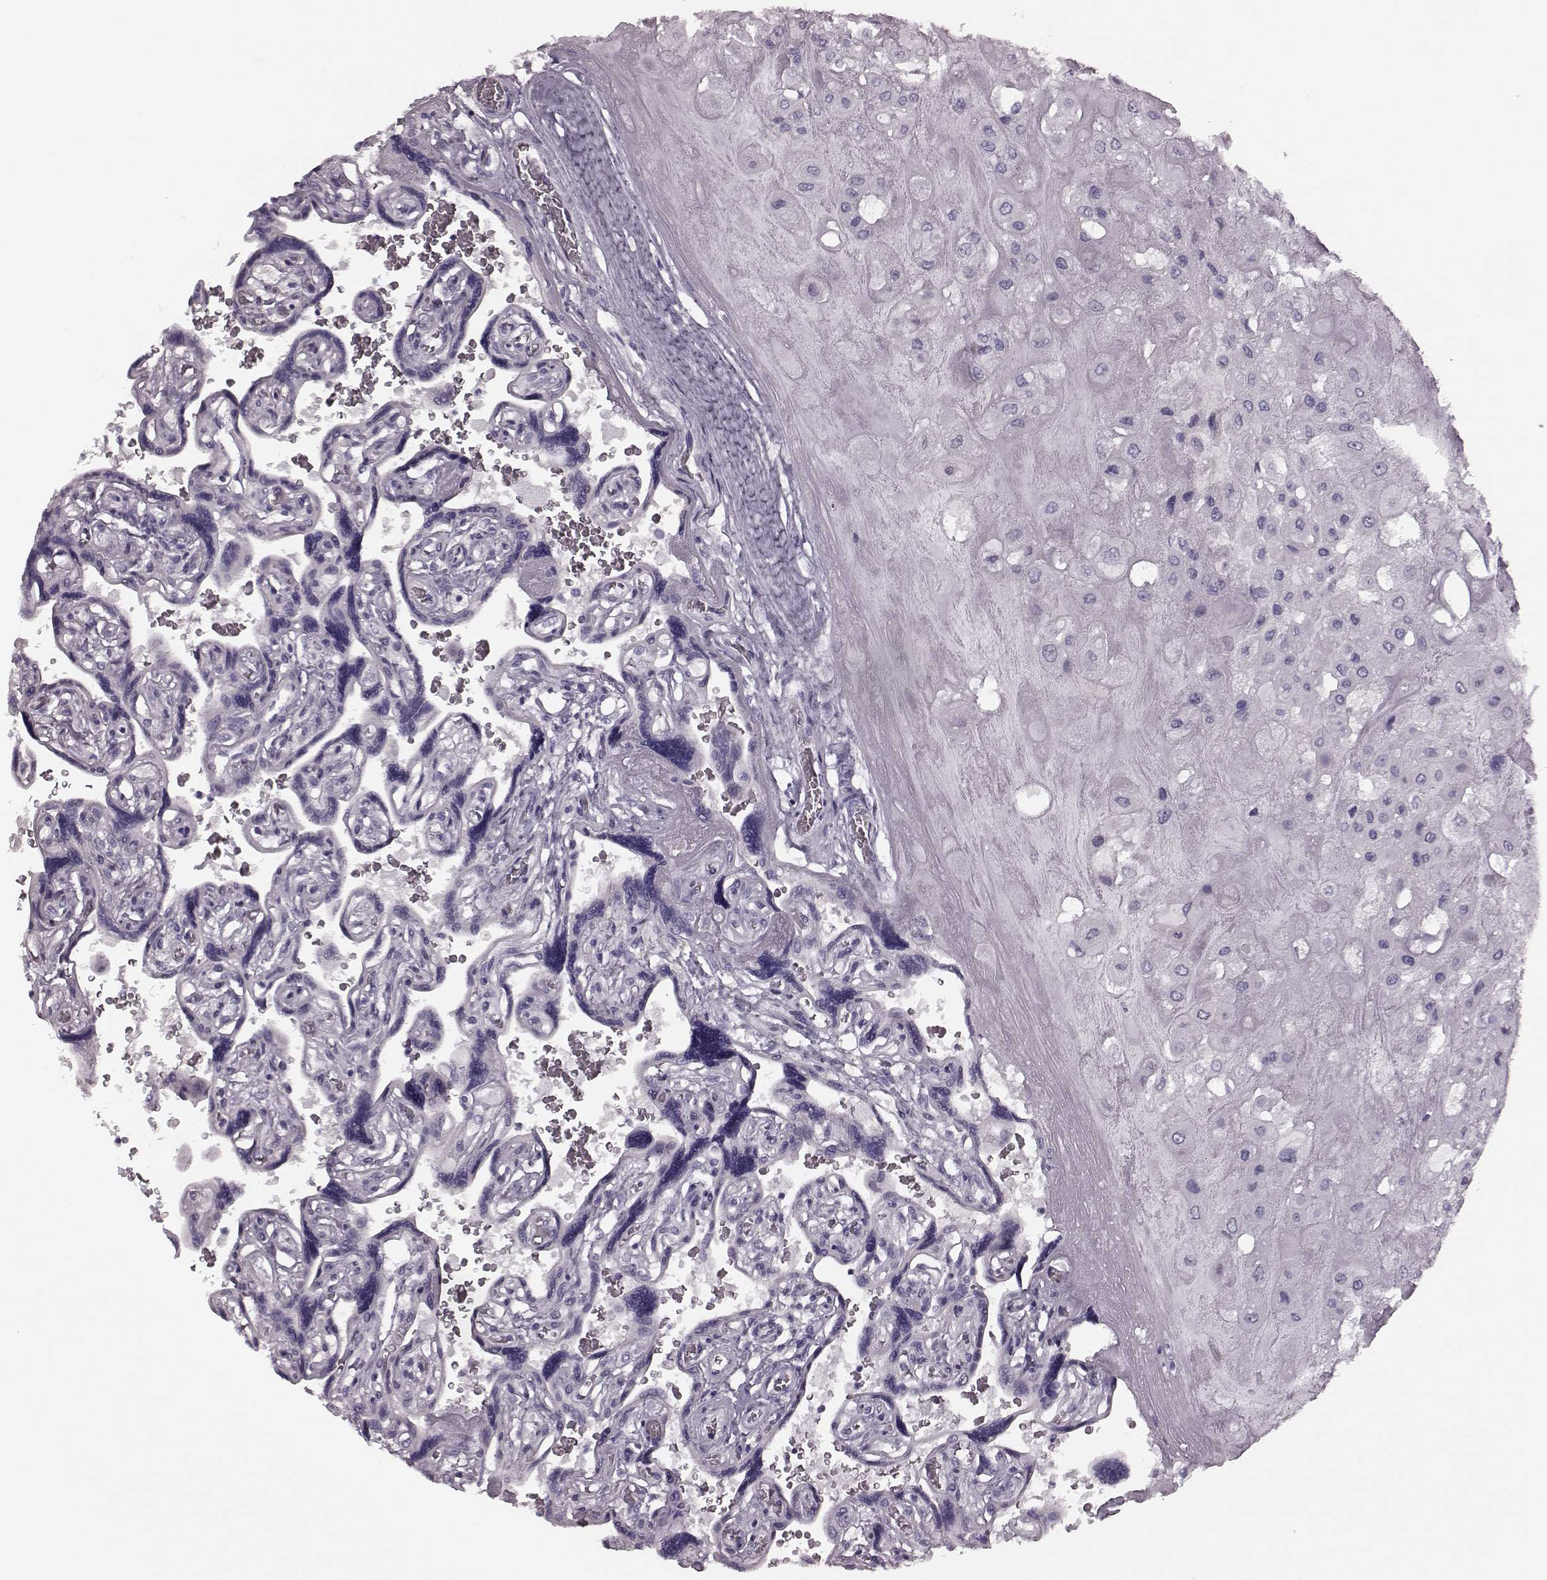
{"staining": {"intensity": "negative", "quantity": "none", "location": "none"}, "tissue": "placenta", "cell_type": "Decidual cells", "image_type": "normal", "snomed": [{"axis": "morphology", "description": "Normal tissue, NOS"}, {"axis": "topography", "description": "Placenta"}], "caption": "IHC of unremarkable human placenta reveals no positivity in decidual cells. (DAB immunohistochemistry (IHC) visualized using brightfield microscopy, high magnification).", "gene": "TRPM1", "patient": {"sex": "female", "age": 32}}